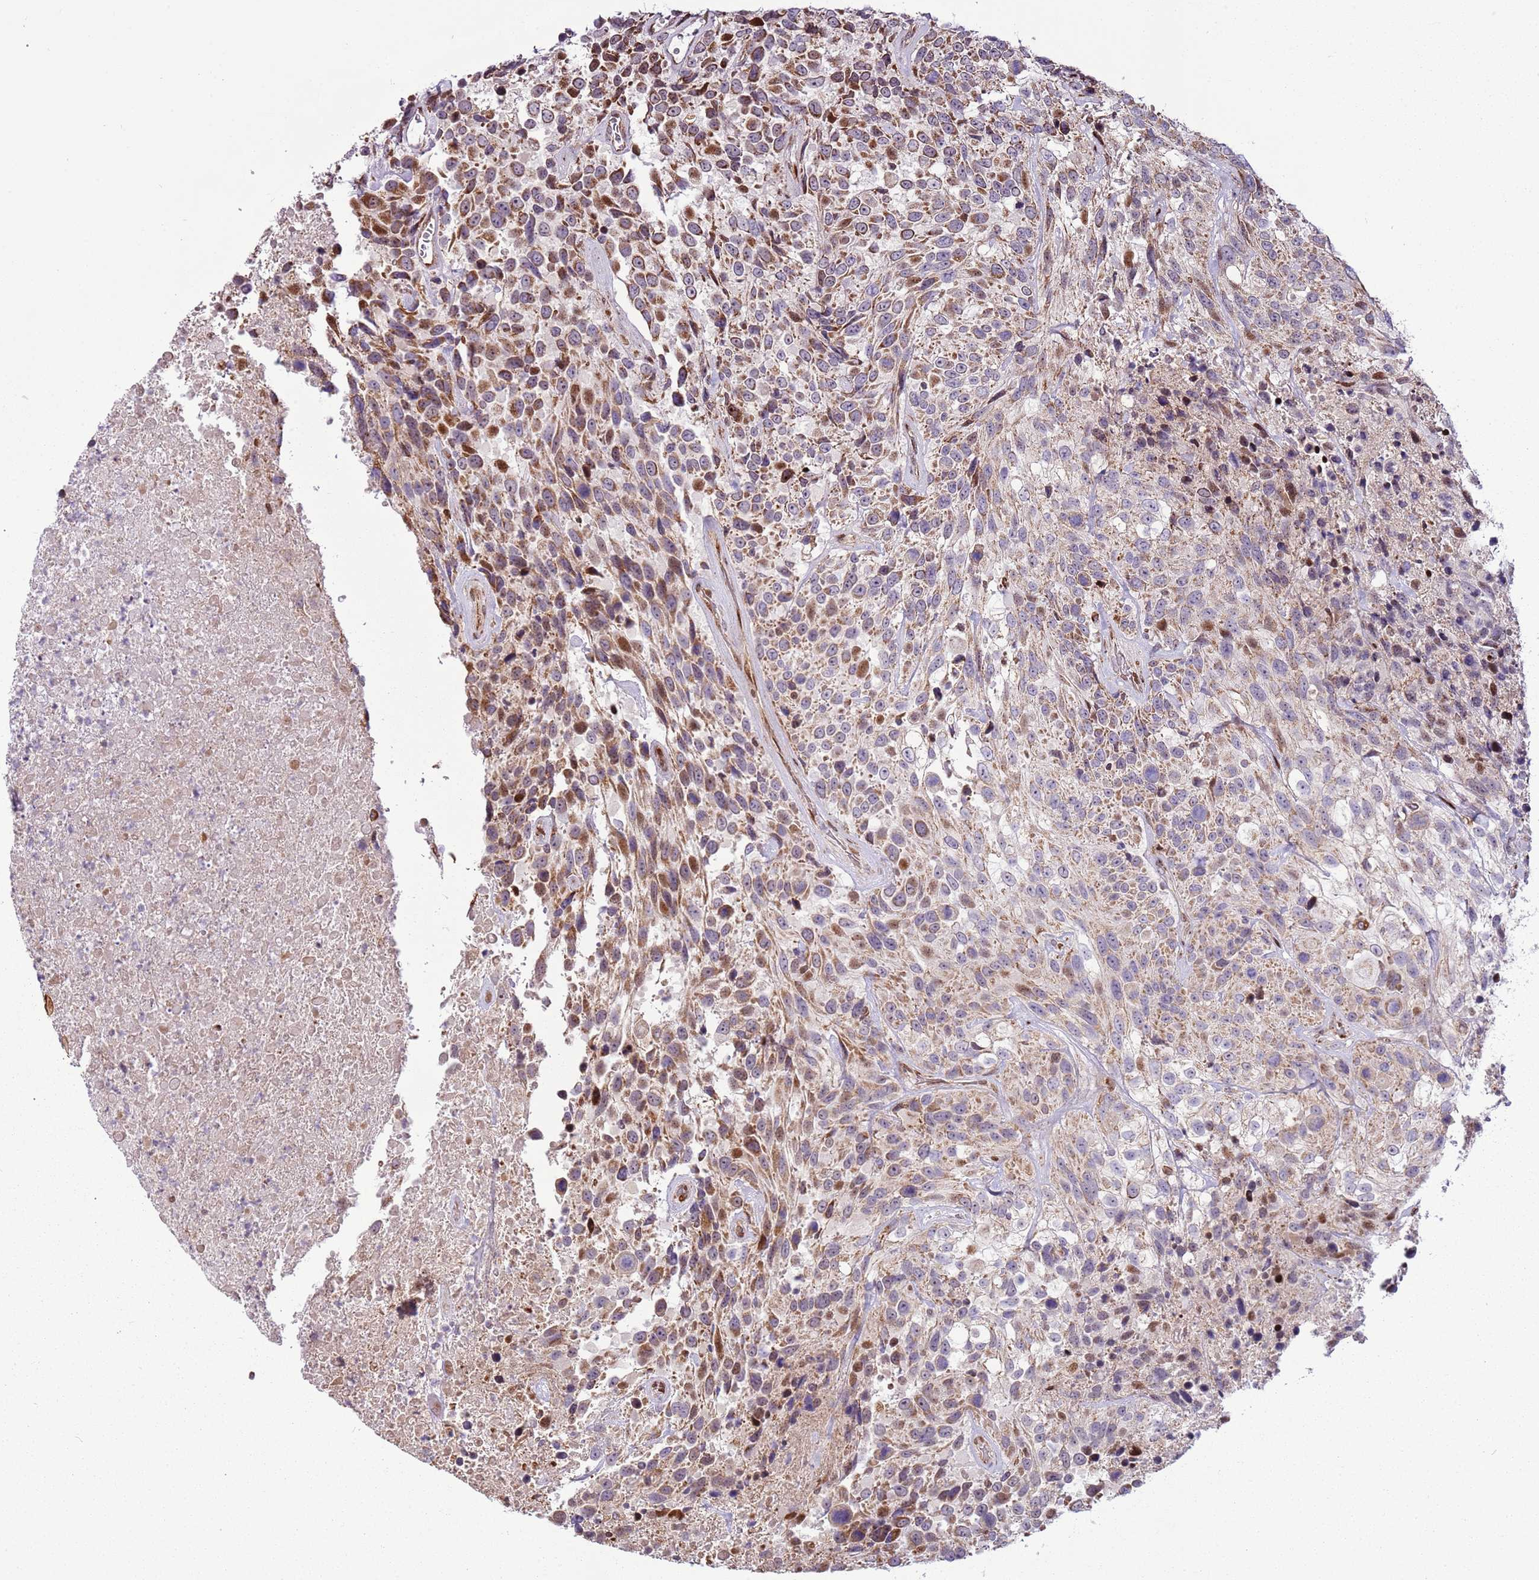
{"staining": {"intensity": "moderate", "quantity": "25%-75%", "location": "cytoplasmic/membranous,nuclear"}, "tissue": "urothelial cancer", "cell_type": "Tumor cells", "image_type": "cancer", "snomed": [{"axis": "morphology", "description": "Urothelial carcinoma, High grade"}, {"axis": "topography", "description": "Urinary bladder"}], "caption": "The immunohistochemical stain shows moderate cytoplasmic/membranous and nuclear positivity in tumor cells of urothelial cancer tissue.", "gene": "PCTP", "patient": {"sex": "female", "age": 70}}